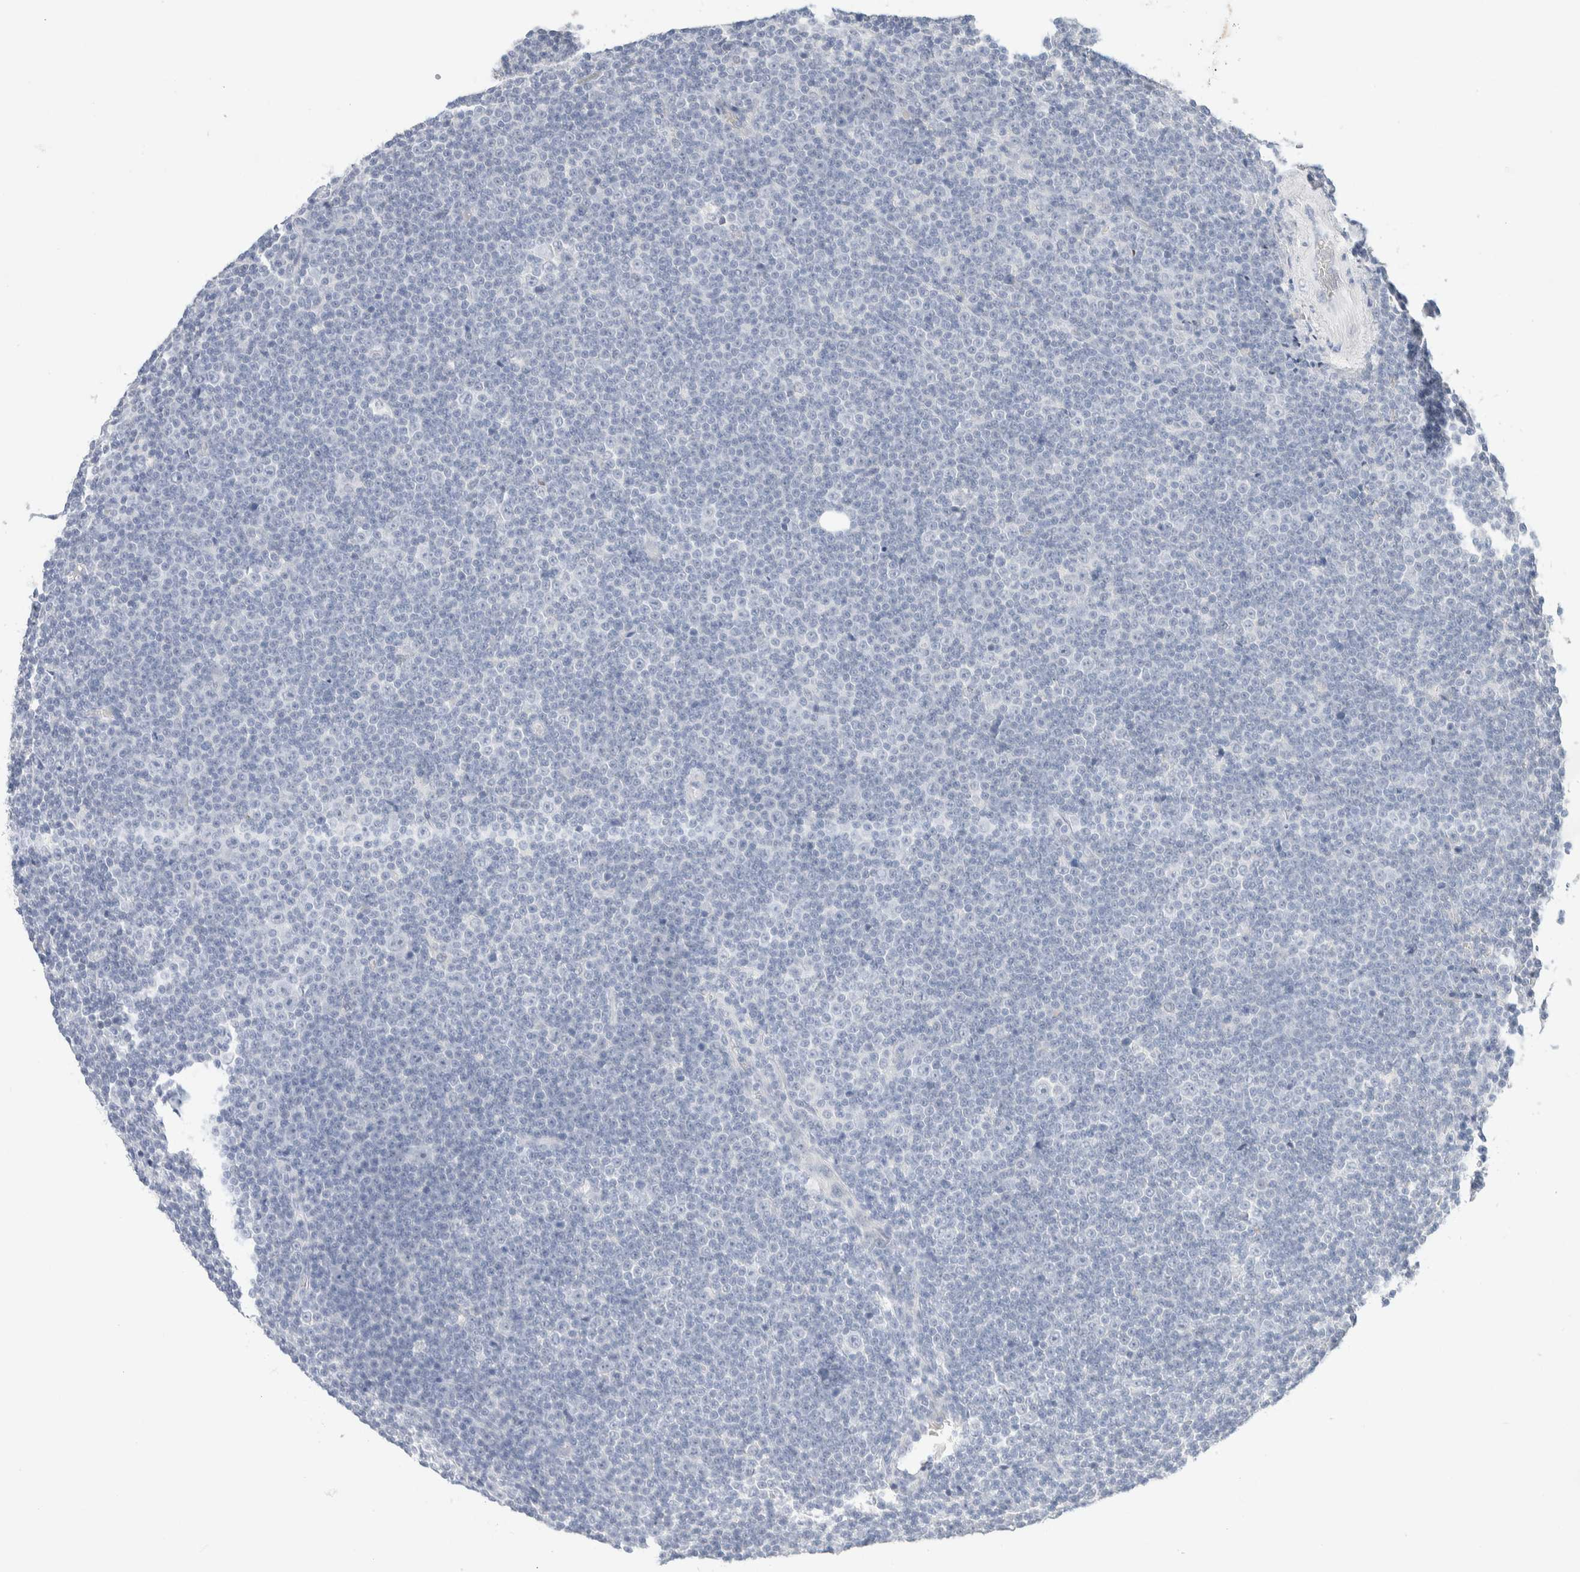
{"staining": {"intensity": "negative", "quantity": "none", "location": "none"}, "tissue": "lymphoma", "cell_type": "Tumor cells", "image_type": "cancer", "snomed": [{"axis": "morphology", "description": "Malignant lymphoma, non-Hodgkin's type, Low grade"}, {"axis": "topography", "description": "Lymph node"}], "caption": "Immunohistochemistry (IHC) image of neoplastic tissue: low-grade malignant lymphoma, non-Hodgkin's type stained with DAB (3,3'-diaminobenzidine) shows no significant protein expression in tumor cells. (DAB (3,3'-diaminobenzidine) immunohistochemistry with hematoxylin counter stain).", "gene": "RIDA", "patient": {"sex": "female", "age": 67}}